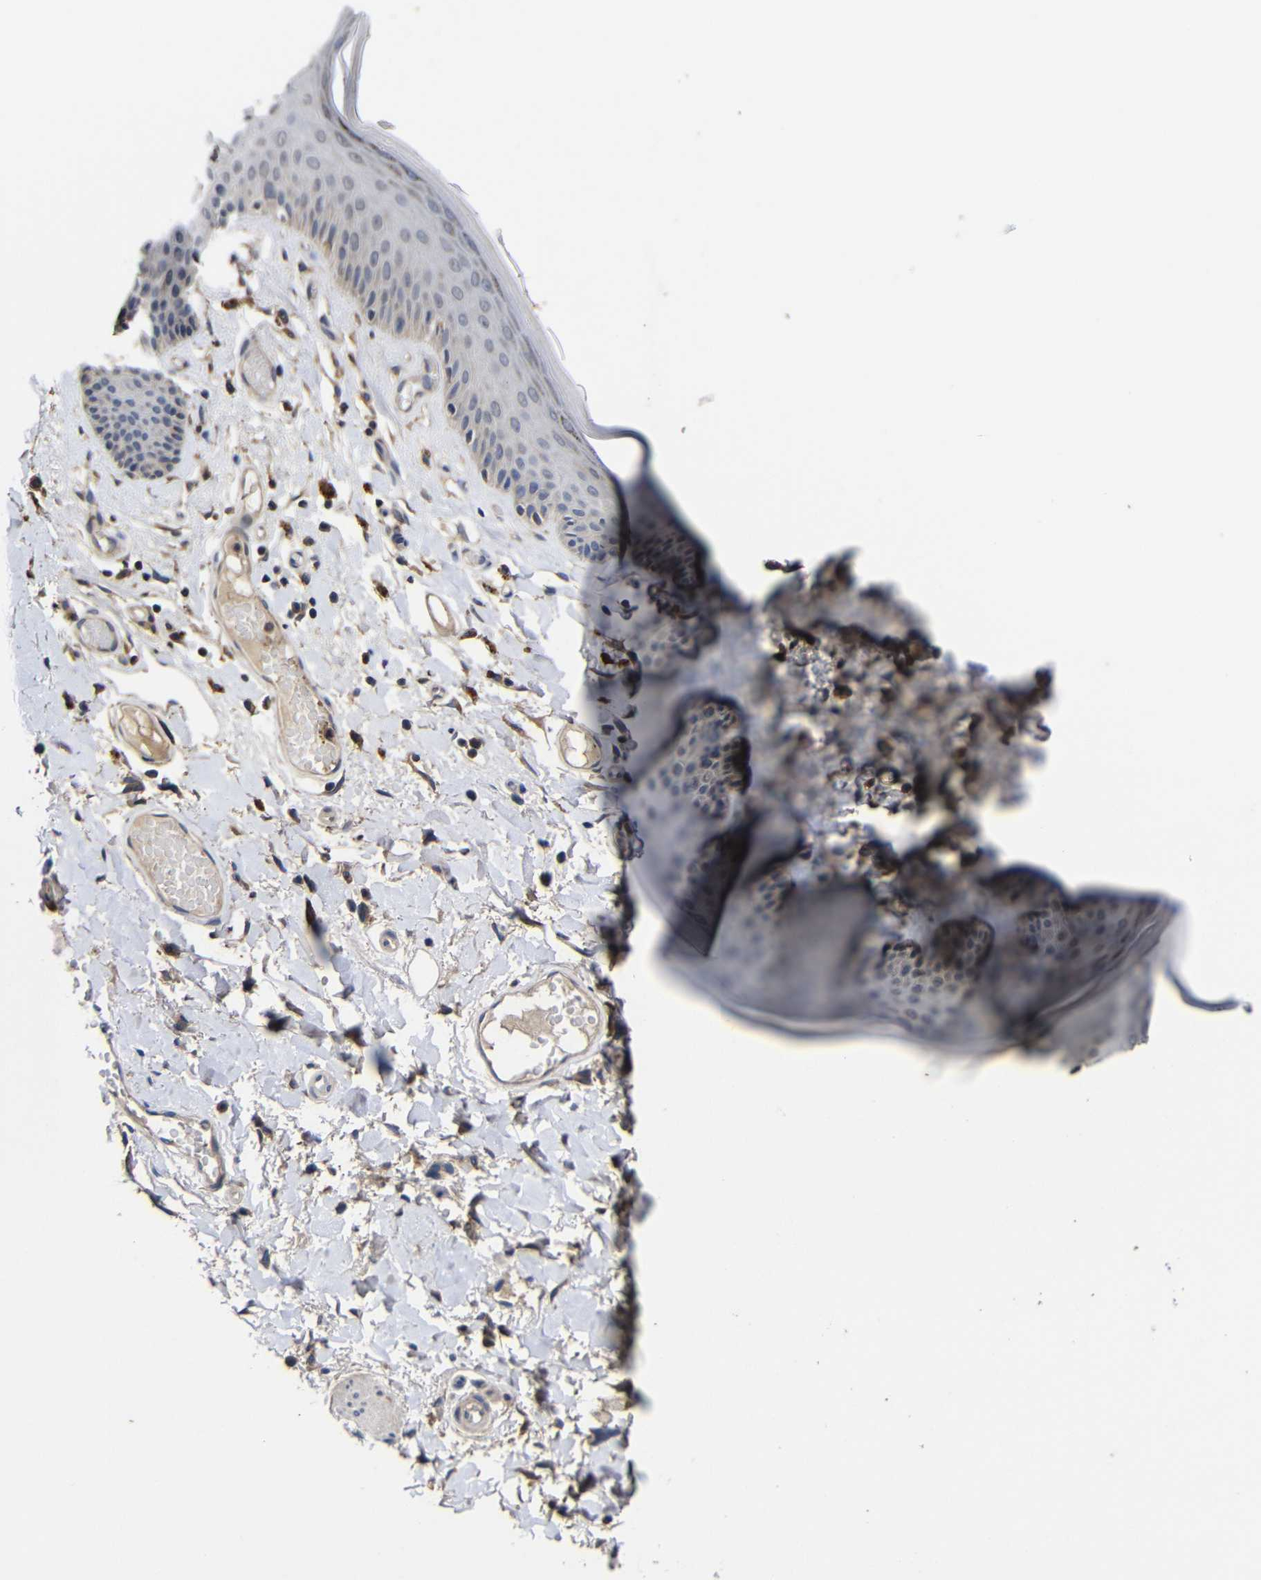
{"staining": {"intensity": "weak", "quantity": "<25%", "location": "cytoplasmic/membranous"}, "tissue": "skin", "cell_type": "Epidermal cells", "image_type": "normal", "snomed": [{"axis": "morphology", "description": "Normal tissue, NOS"}, {"axis": "topography", "description": "Vulva"}], "caption": "The micrograph shows no staining of epidermal cells in benign skin.", "gene": "LPAR5", "patient": {"sex": "female", "age": 73}}